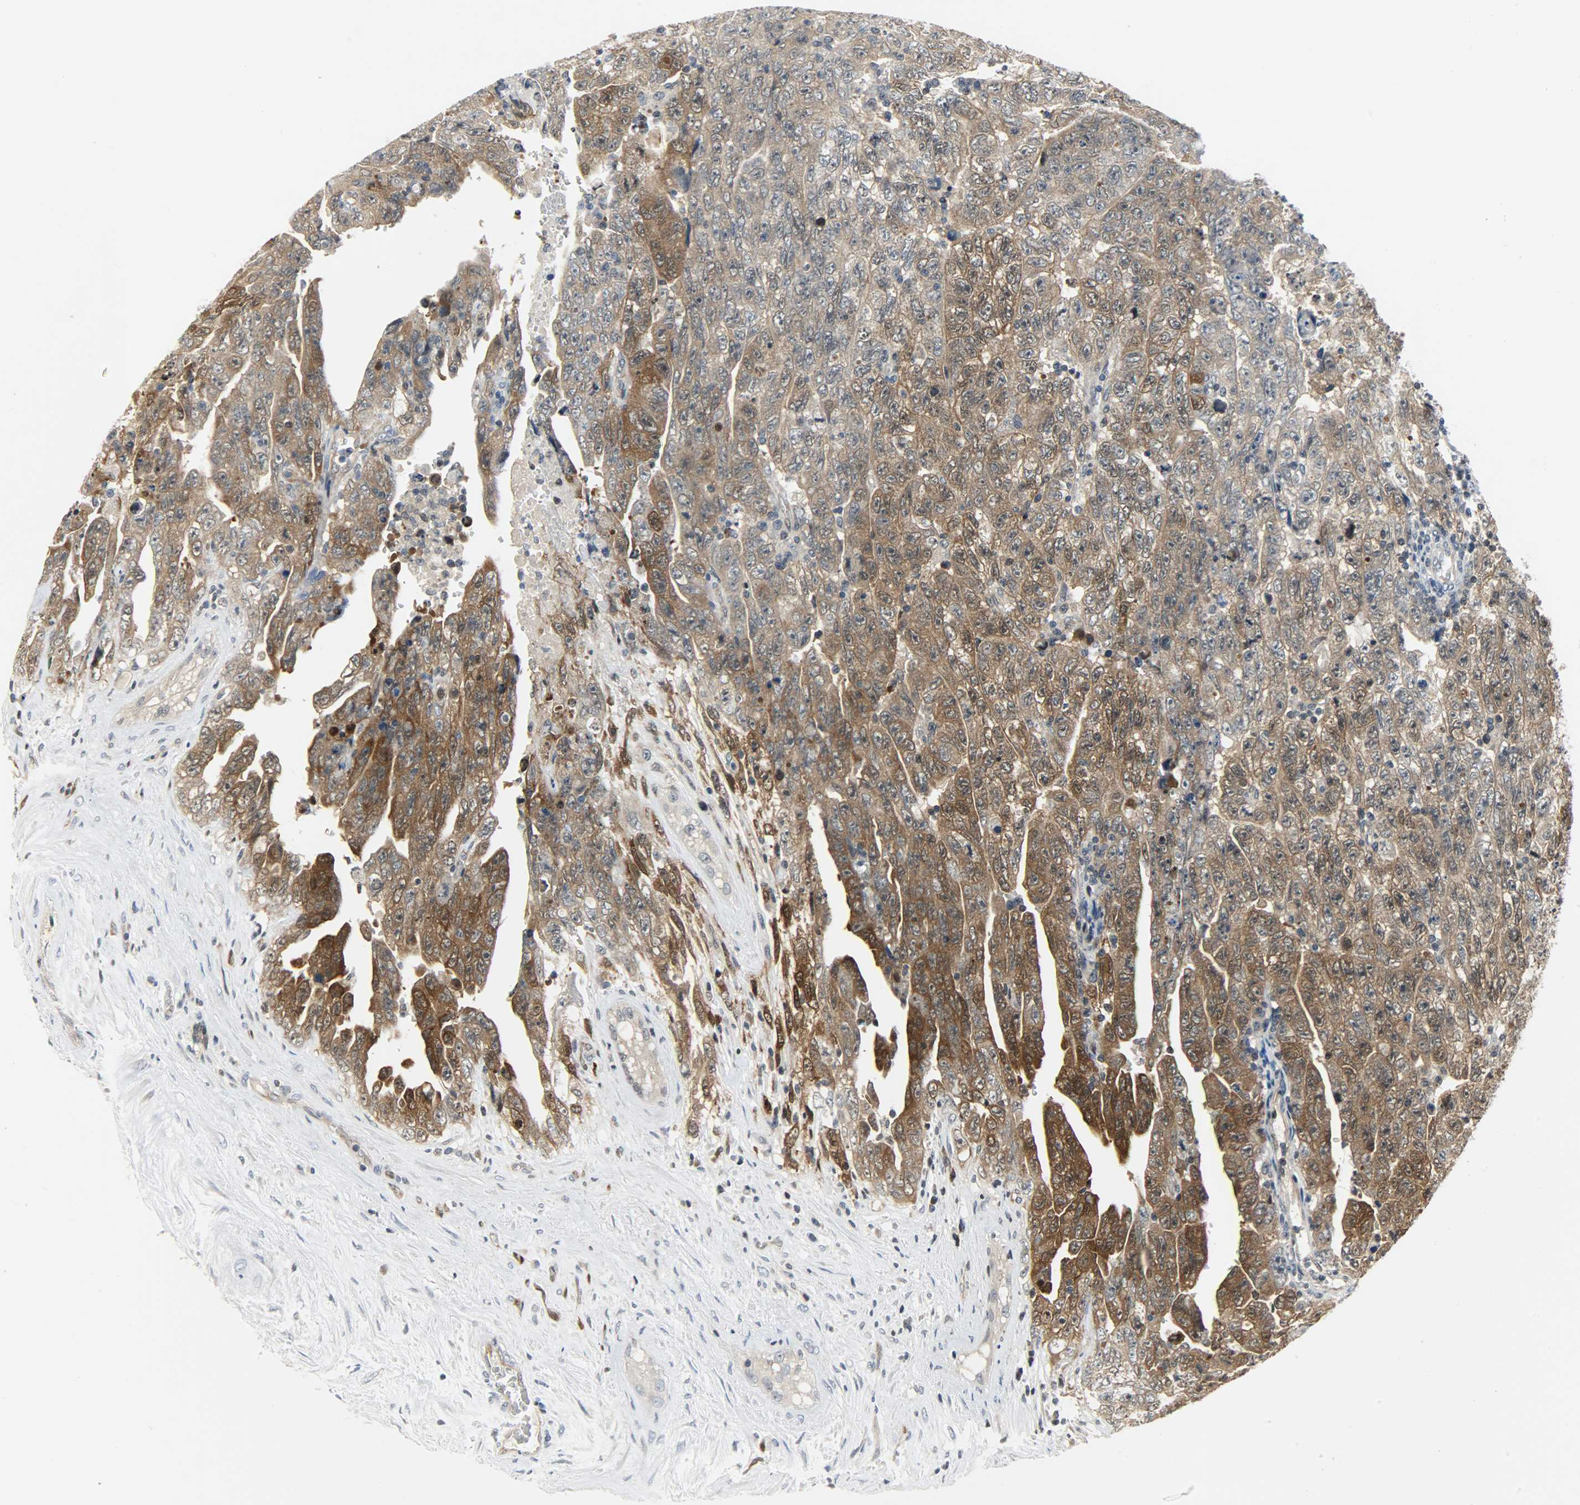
{"staining": {"intensity": "moderate", "quantity": ">75%", "location": "cytoplasmic/membranous"}, "tissue": "testis cancer", "cell_type": "Tumor cells", "image_type": "cancer", "snomed": [{"axis": "morphology", "description": "Carcinoma, Embryonal, NOS"}, {"axis": "topography", "description": "Testis"}], "caption": "Immunohistochemistry (IHC) micrograph of human embryonal carcinoma (testis) stained for a protein (brown), which demonstrates medium levels of moderate cytoplasmic/membranous positivity in about >75% of tumor cells.", "gene": "EIF4EBP1", "patient": {"sex": "male", "age": 28}}